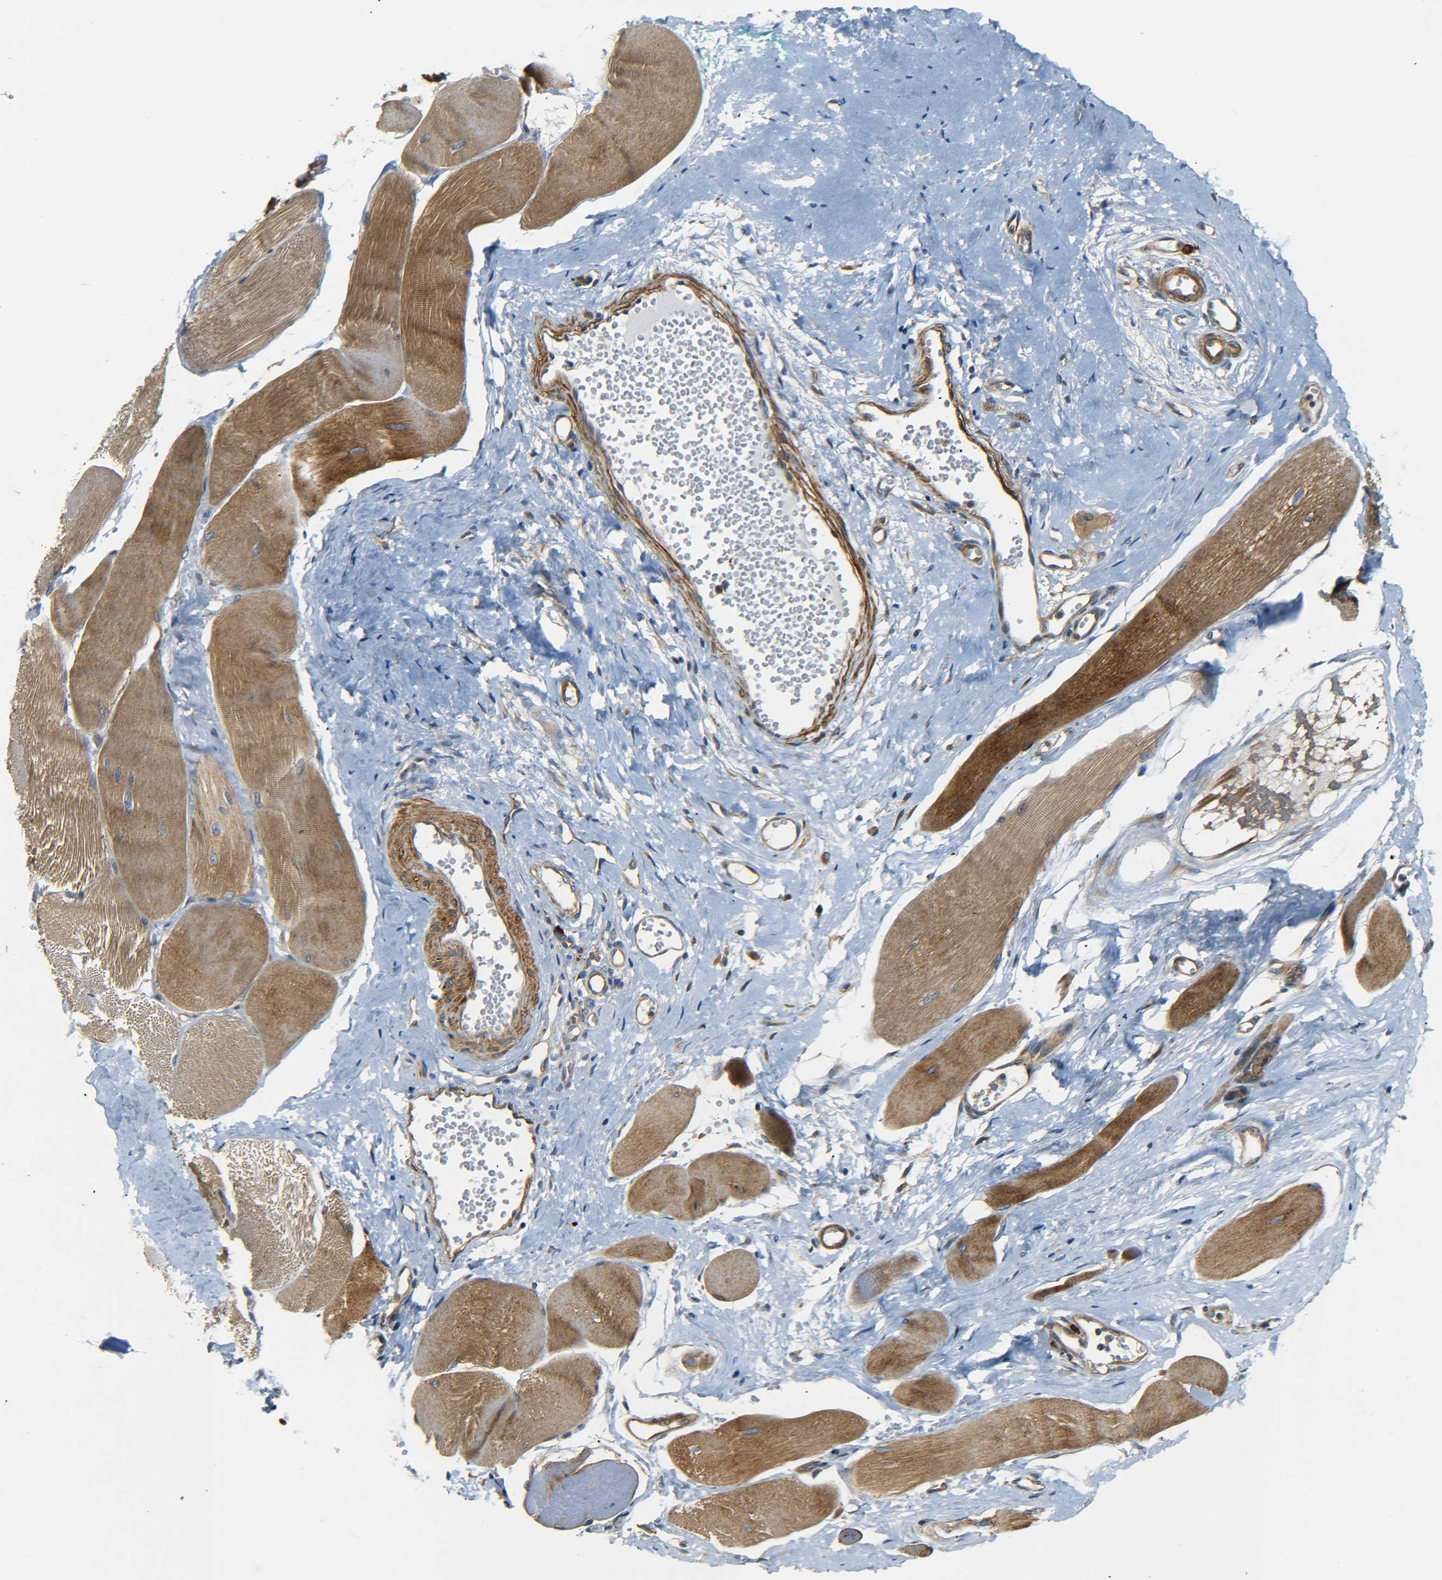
{"staining": {"intensity": "moderate", "quantity": ">75%", "location": "cytoplasmic/membranous"}, "tissue": "skeletal muscle", "cell_type": "Myocytes", "image_type": "normal", "snomed": [{"axis": "morphology", "description": "Normal tissue, NOS"}, {"axis": "morphology", "description": "Squamous cell carcinoma, NOS"}, {"axis": "topography", "description": "Skeletal muscle"}], "caption": "Immunohistochemical staining of unremarkable human skeletal muscle demonstrates >75% levels of moderate cytoplasmic/membranous protein staining in approximately >75% of myocytes.", "gene": "MEIS1", "patient": {"sex": "male", "age": 51}}